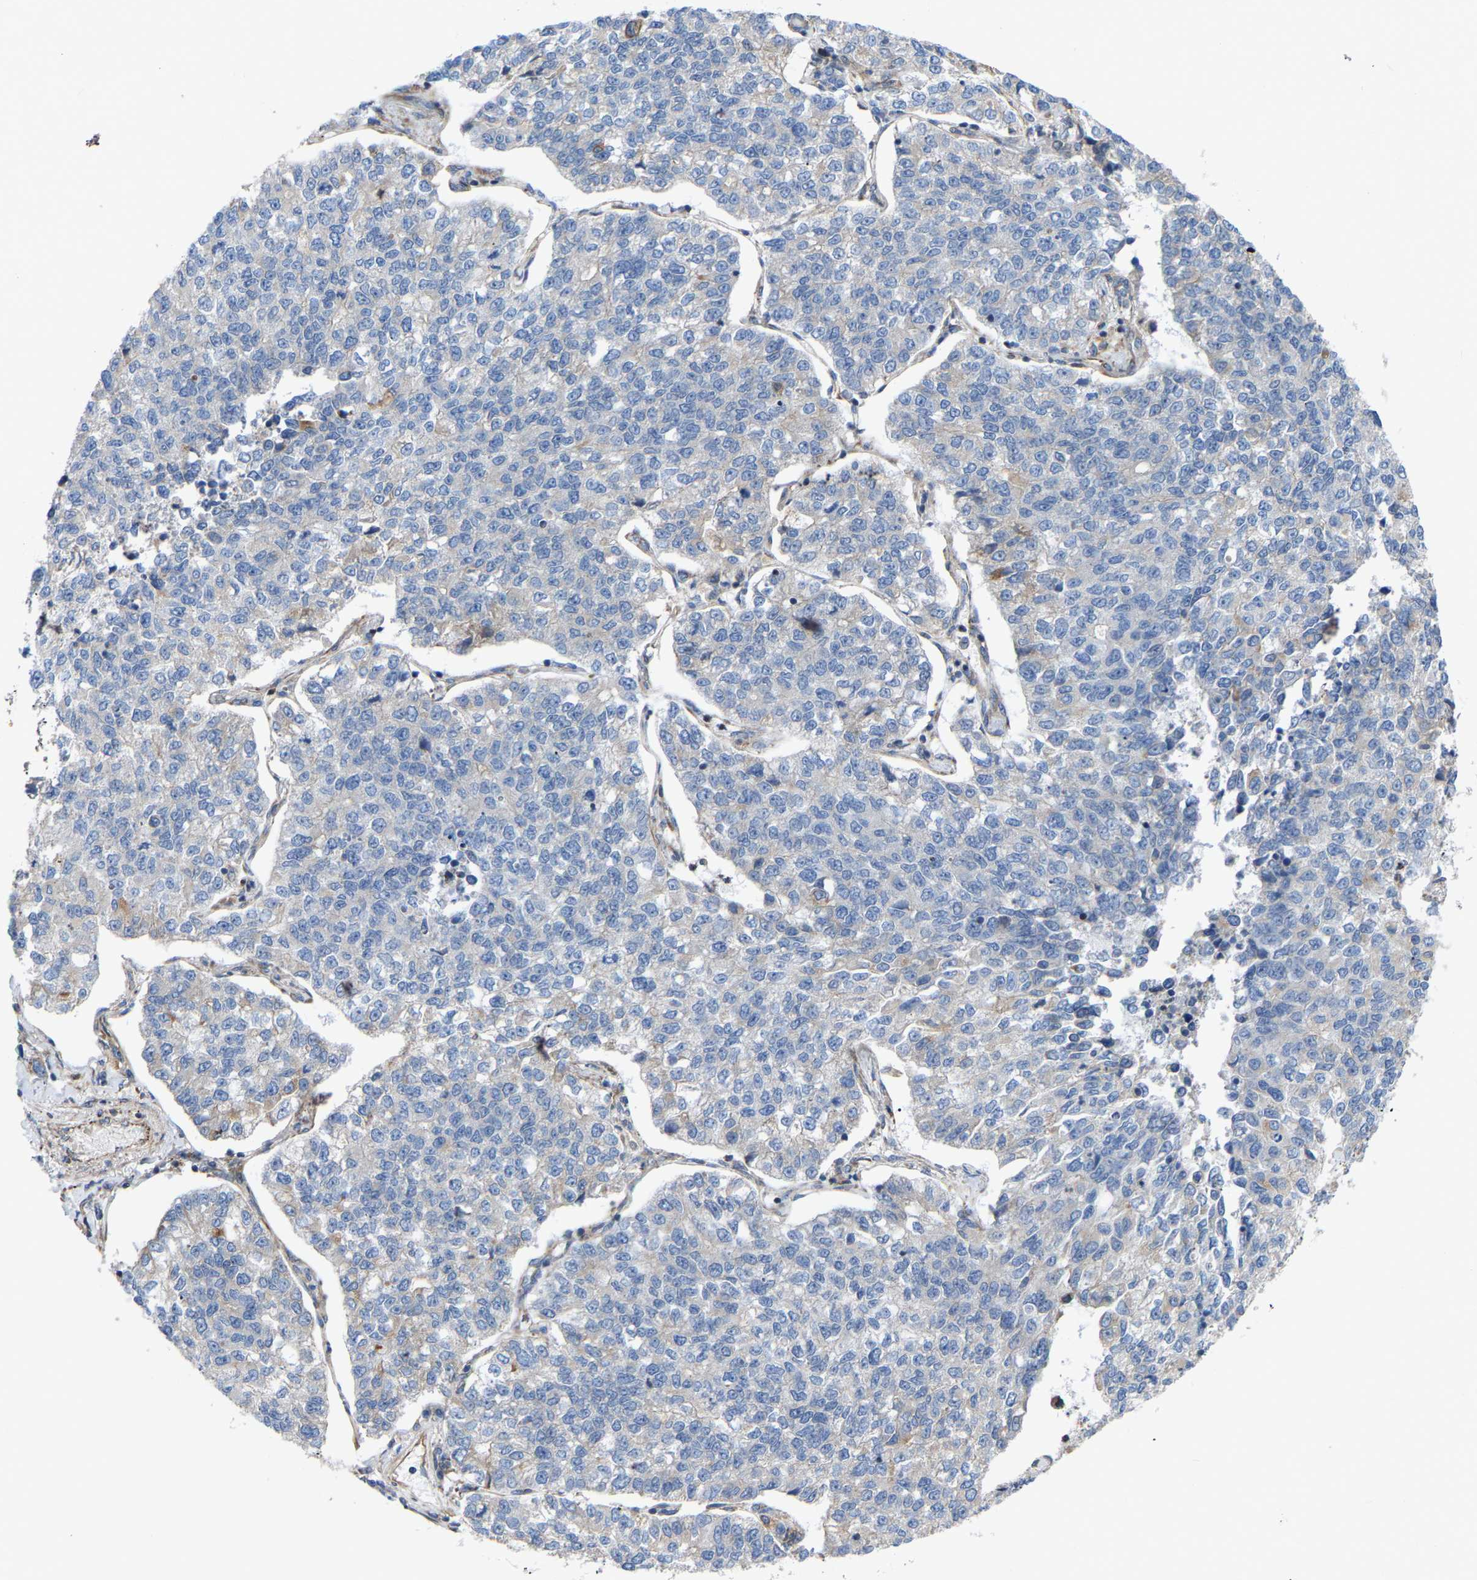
{"staining": {"intensity": "negative", "quantity": "none", "location": "none"}, "tissue": "lung cancer", "cell_type": "Tumor cells", "image_type": "cancer", "snomed": [{"axis": "morphology", "description": "Adenocarcinoma, NOS"}, {"axis": "topography", "description": "Lung"}], "caption": "High power microscopy photomicrograph of an immunohistochemistry (IHC) histopathology image of adenocarcinoma (lung), revealing no significant expression in tumor cells.", "gene": "TOR1B", "patient": {"sex": "male", "age": 49}}